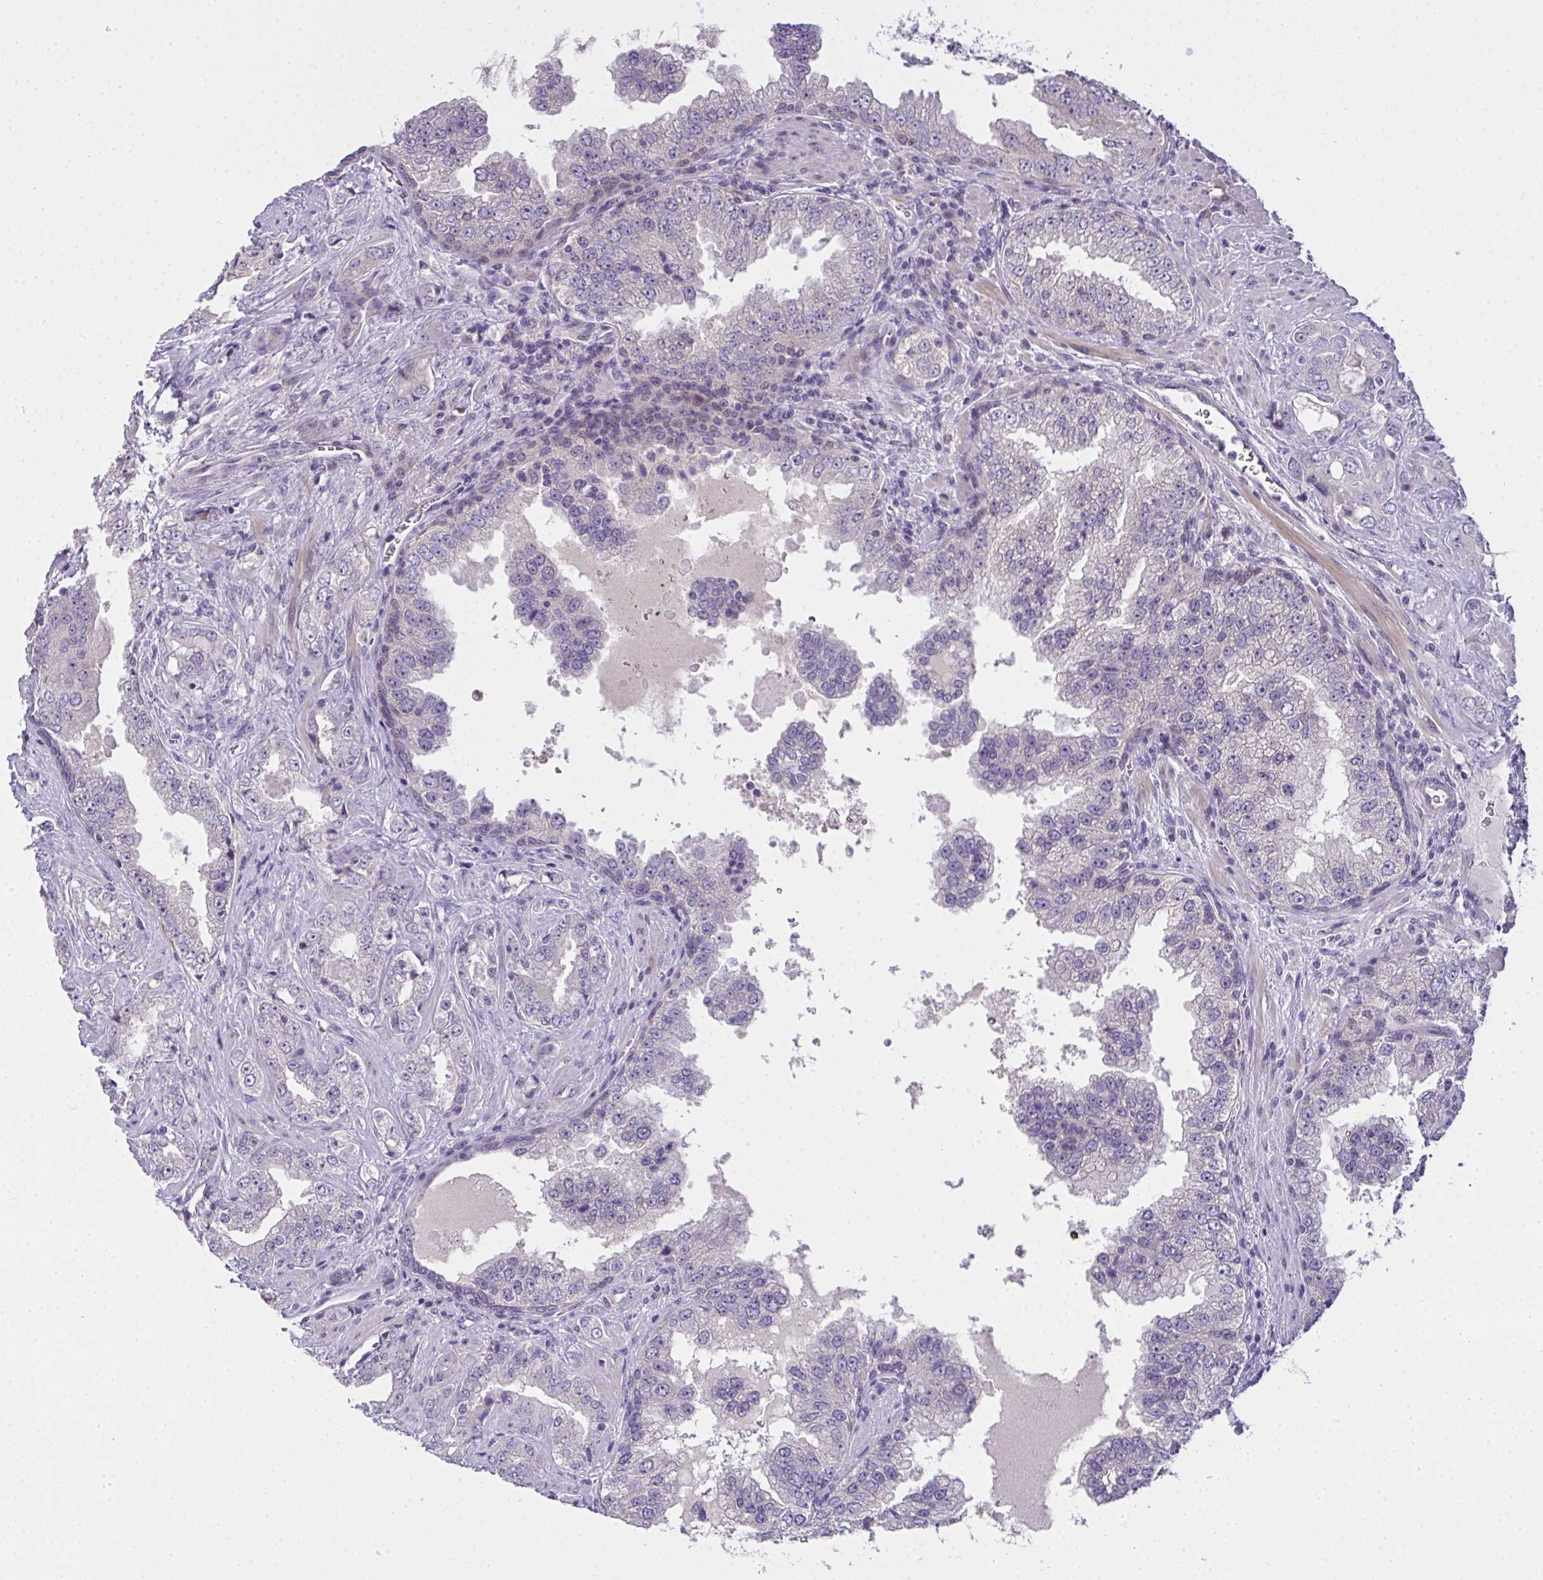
{"staining": {"intensity": "negative", "quantity": "none", "location": "none"}, "tissue": "prostate cancer", "cell_type": "Tumor cells", "image_type": "cancer", "snomed": [{"axis": "morphology", "description": "Adenocarcinoma, High grade"}, {"axis": "topography", "description": "Prostate"}], "caption": "Immunohistochemistry (IHC) image of human prostate cancer stained for a protein (brown), which exhibits no positivity in tumor cells. (Brightfield microscopy of DAB immunohistochemistry (IHC) at high magnification).", "gene": "NT5C1A", "patient": {"sex": "male", "age": 67}}